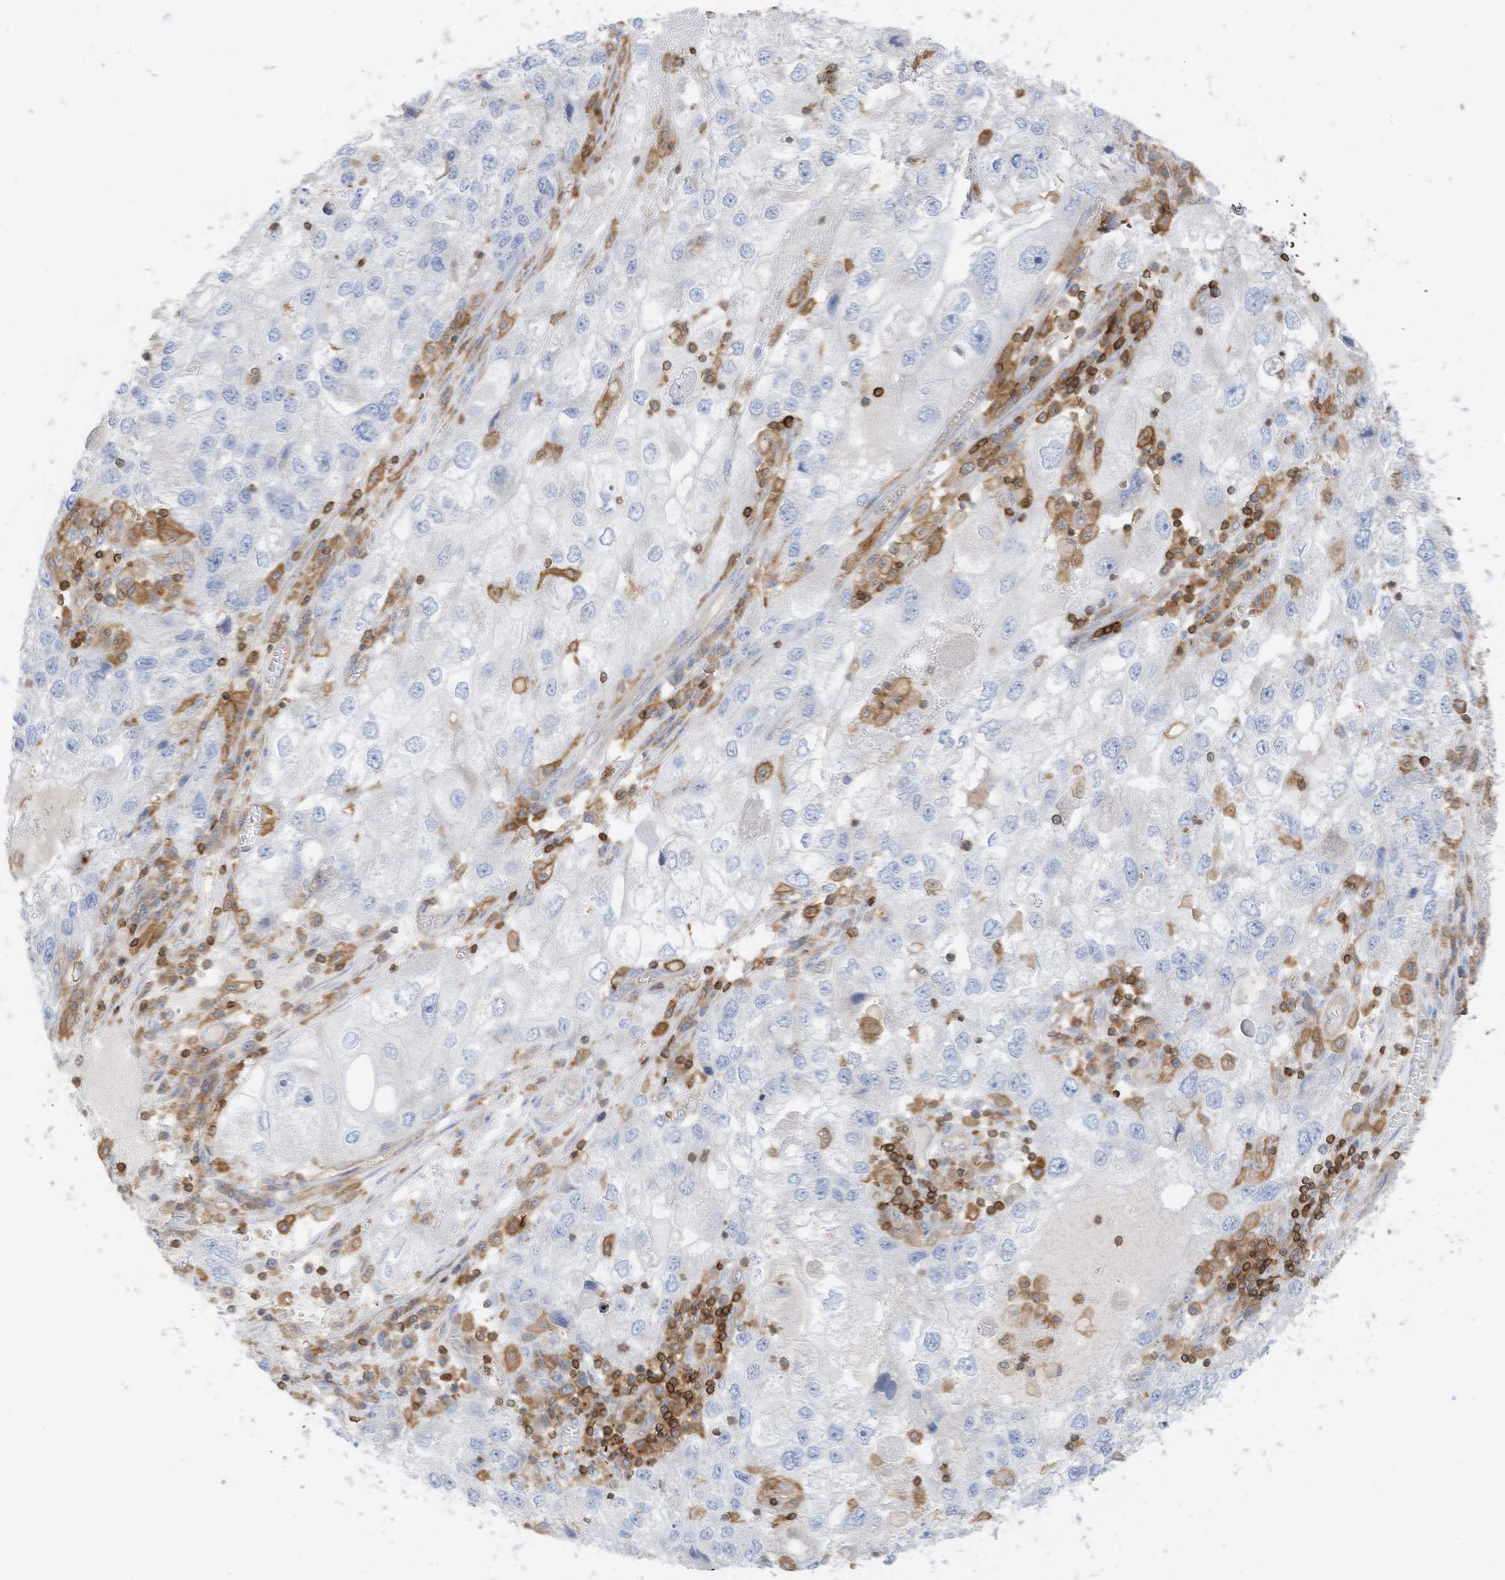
{"staining": {"intensity": "negative", "quantity": "none", "location": "none"}, "tissue": "endometrial cancer", "cell_type": "Tumor cells", "image_type": "cancer", "snomed": [{"axis": "morphology", "description": "Adenocarcinoma, NOS"}, {"axis": "topography", "description": "Endometrium"}], "caption": "Immunohistochemistry image of human endometrial cancer stained for a protein (brown), which reveals no expression in tumor cells.", "gene": "ARHGAP25", "patient": {"sex": "female", "age": 49}}